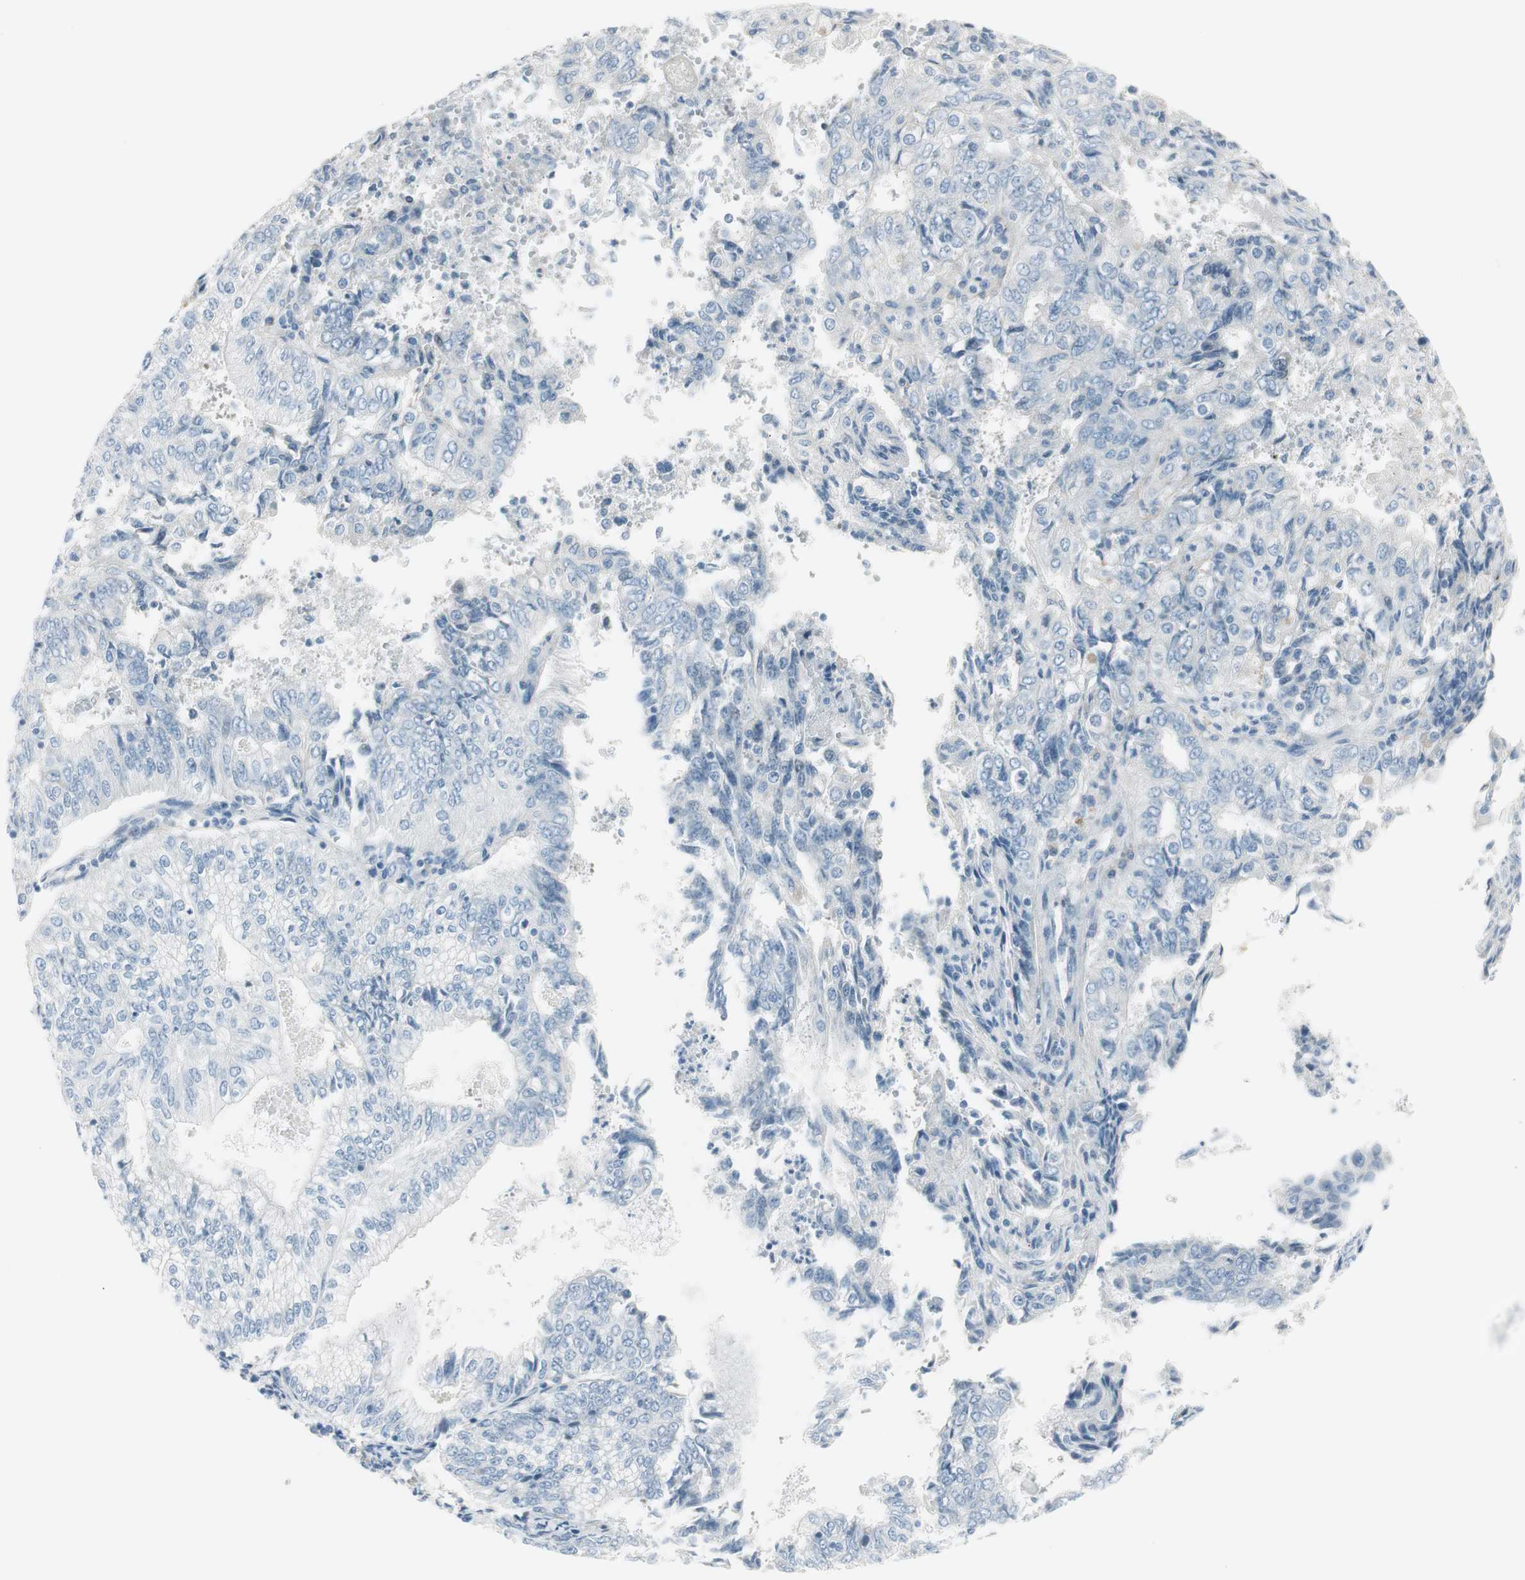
{"staining": {"intensity": "negative", "quantity": "none", "location": "none"}, "tissue": "endometrial cancer", "cell_type": "Tumor cells", "image_type": "cancer", "snomed": [{"axis": "morphology", "description": "Adenocarcinoma, NOS"}, {"axis": "topography", "description": "Endometrium"}], "caption": "A histopathology image of endometrial cancer (adenocarcinoma) stained for a protein shows no brown staining in tumor cells.", "gene": "CACNA2D1", "patient": {"sex": "female", "age": 69}}